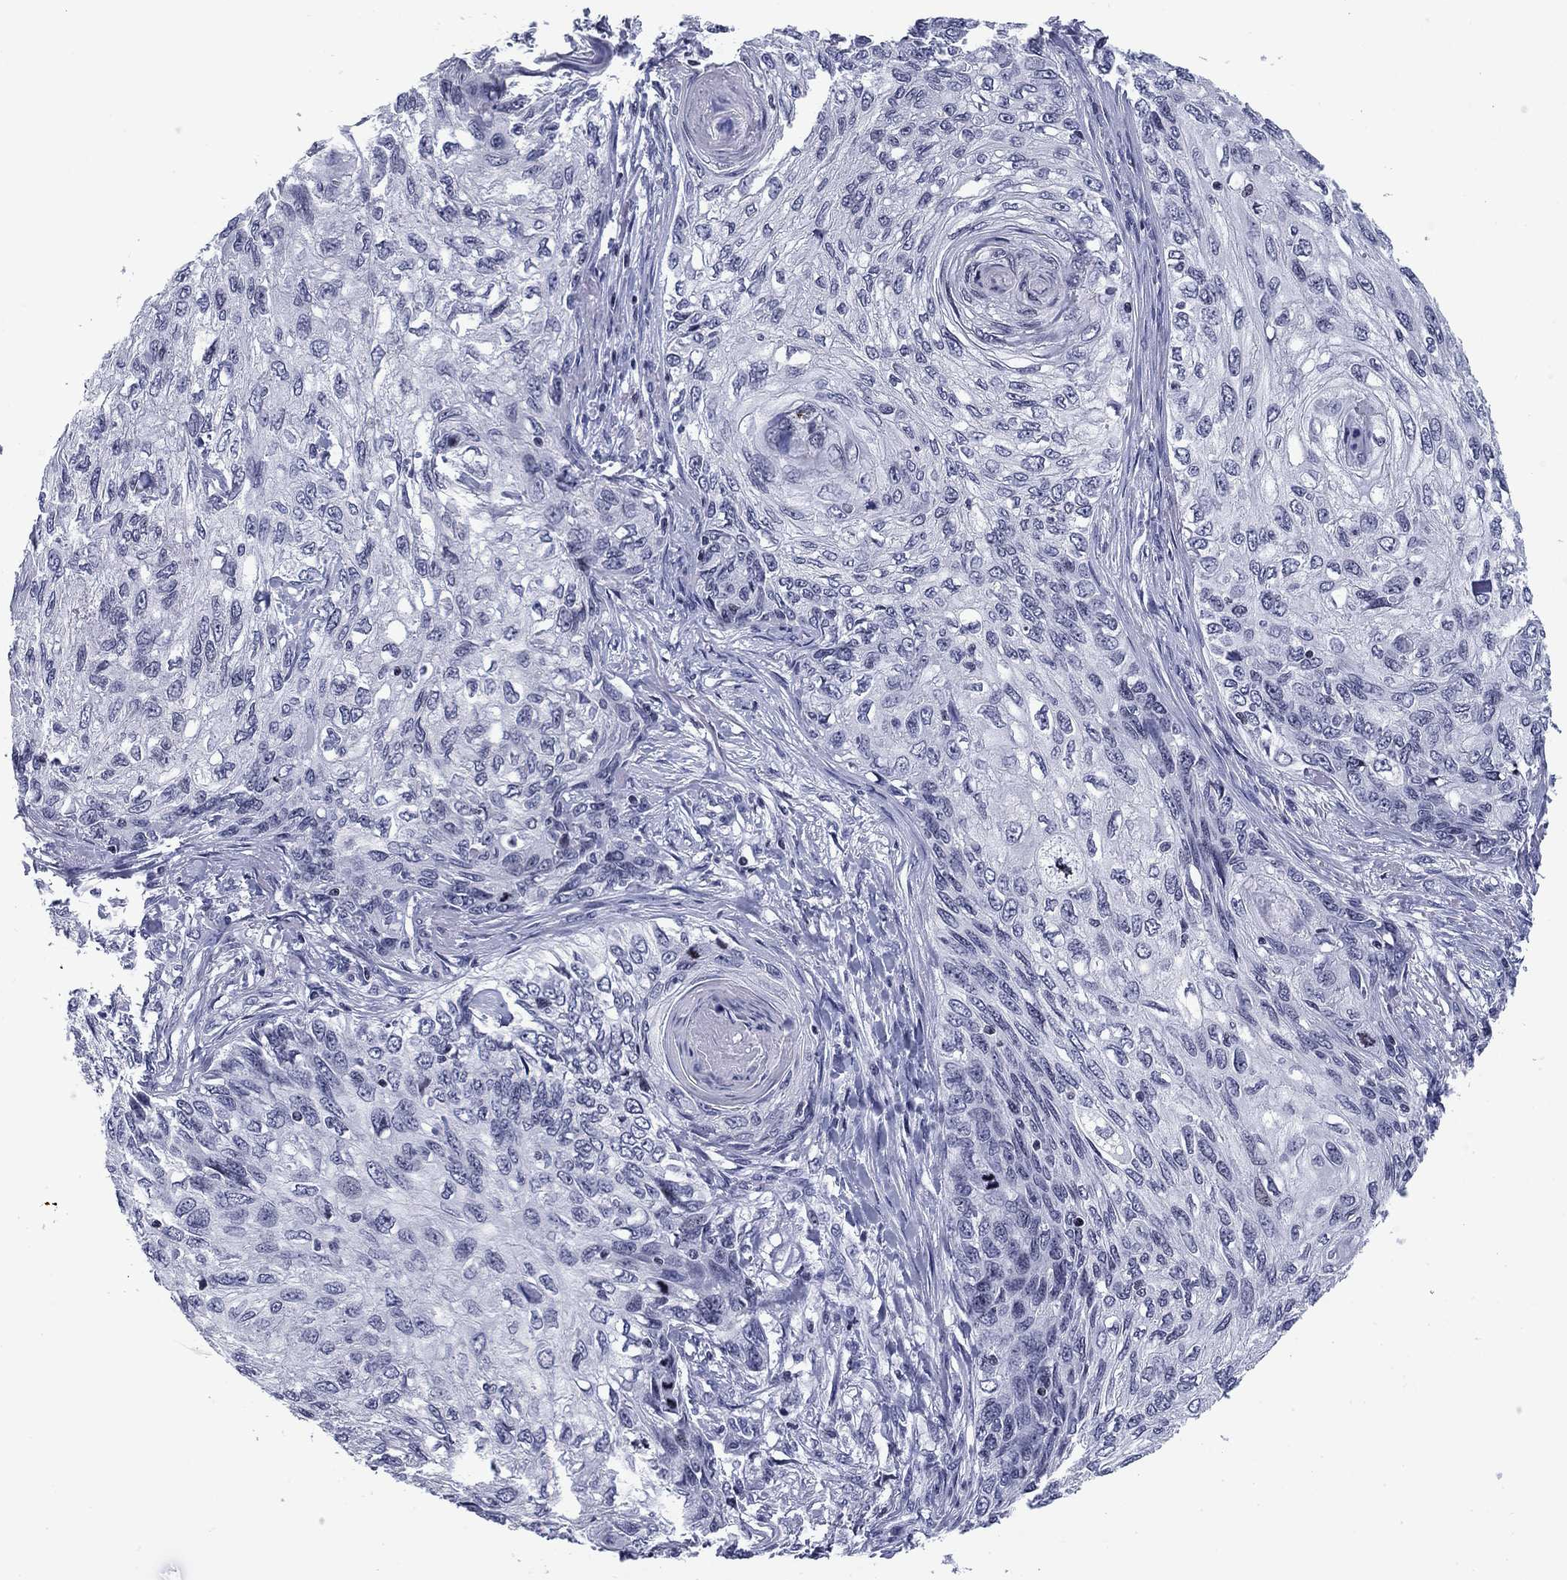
{"staining": {"intensity": "negative", "quantity": "none", "location": "none"}, "tissue": "skin cancer", "cell_type": "Tumor cells", "image_type": "cancer", "snomed": [{"axis": "morphology", "description": "Squamous cell carcinoma, NOS"}, {"axis": "topography", "description": "Skin"}], "caption": "Tumor cells show no significant protein positivity in skin cancer.", "gene": "CCDC144A", "patient": {"sex": "male", "age": 92}}